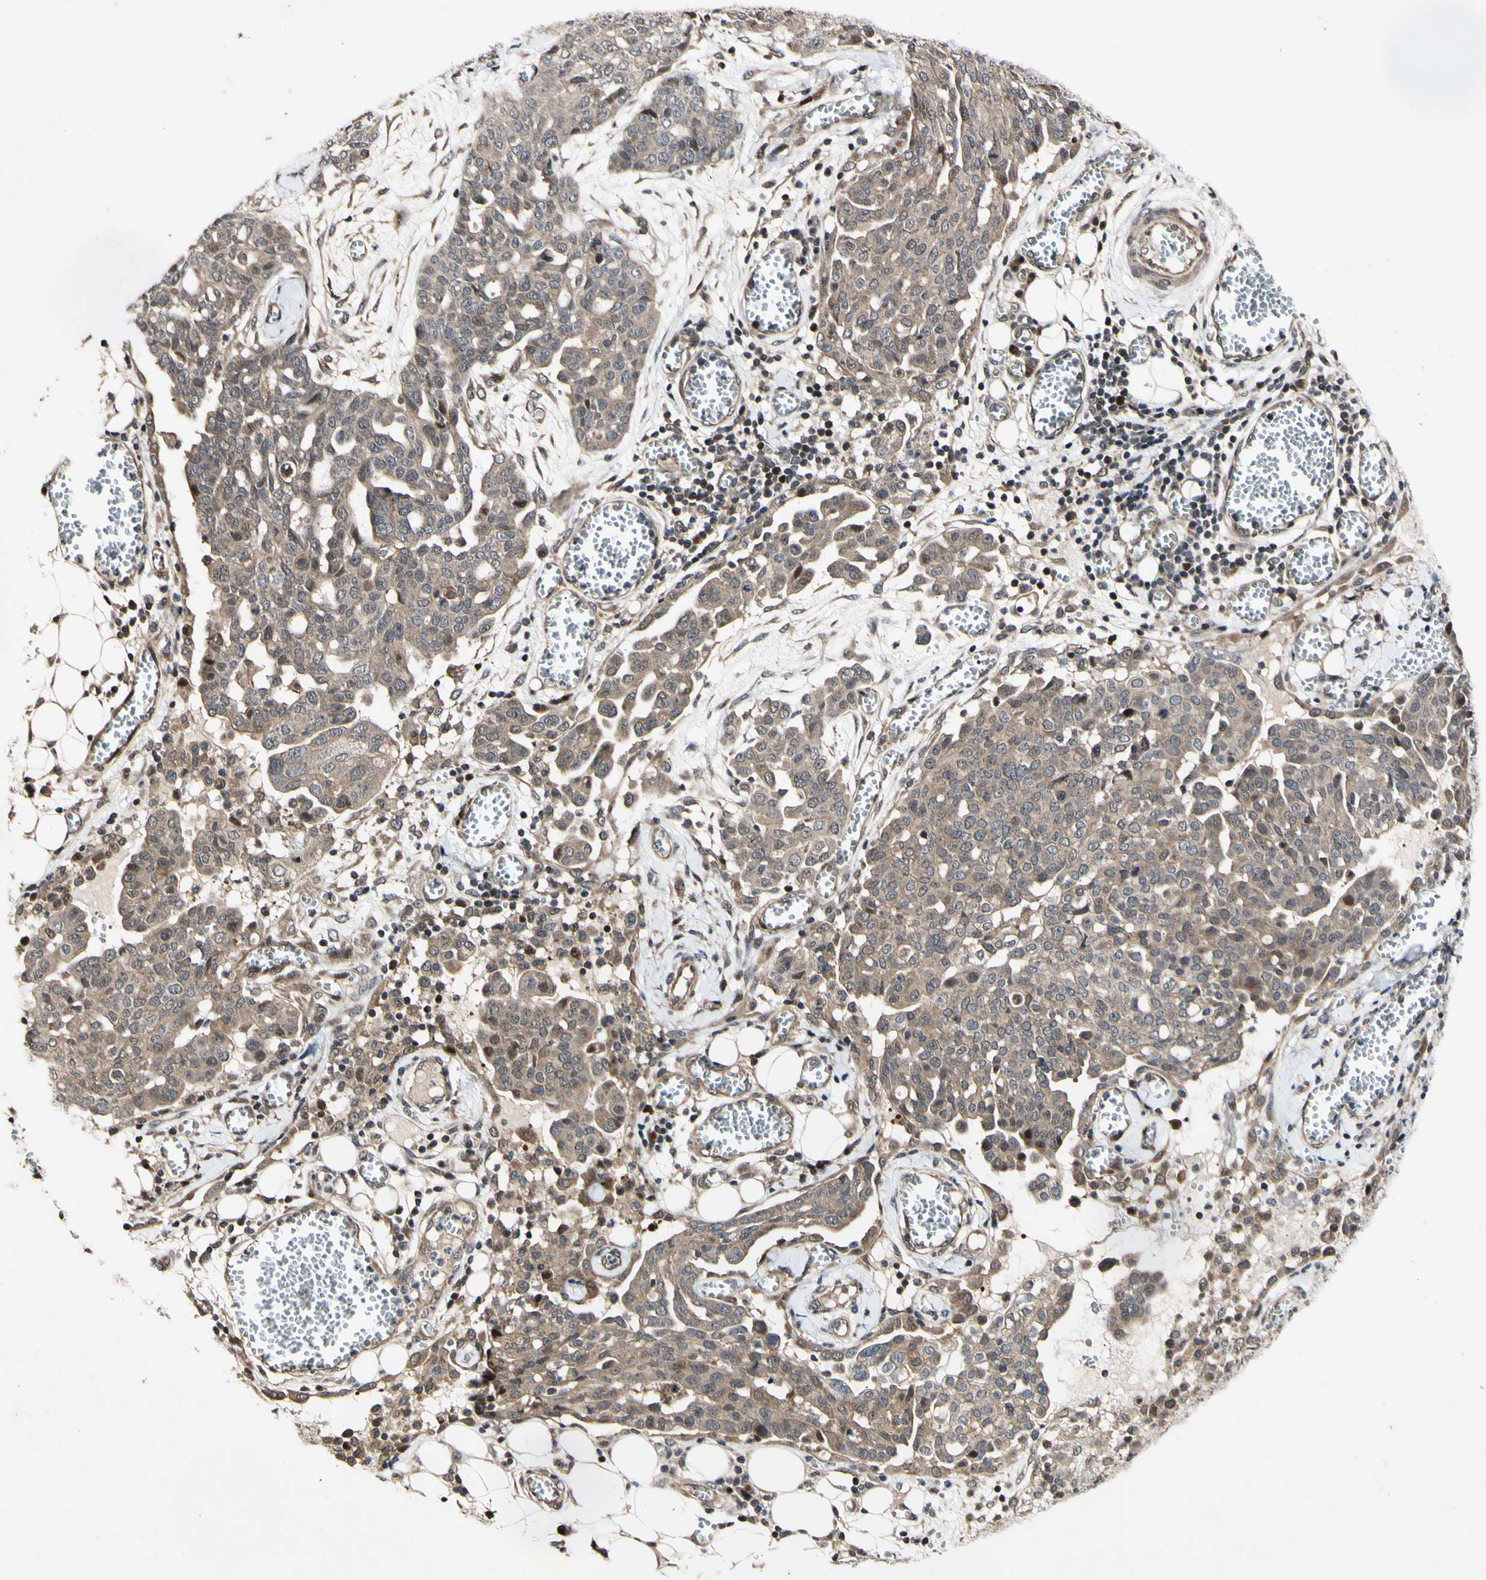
{"staining": {"intensity": "moderate", "quantity": ">75%", "location": "cytoplasmic/membranous"}, "tissue": "ovarian cancer", "cell_type": "Tumor cells", "image_type": "cancer", "snomed": [{"axis": "morphology", "description": "Cystadenocarcinoma, serous, NOS"}, {"axis": "topography", "description": "Soft tissue"}, {"axis": "topography", "description": "Ovary"}], "caption": "Tumor cells show moderate cytoplasmic/membranous positivity in about >75% of cells in ovarian cancer.", "gene": "CSNK1E", "patient": {"sex": "female", "age": 57}}